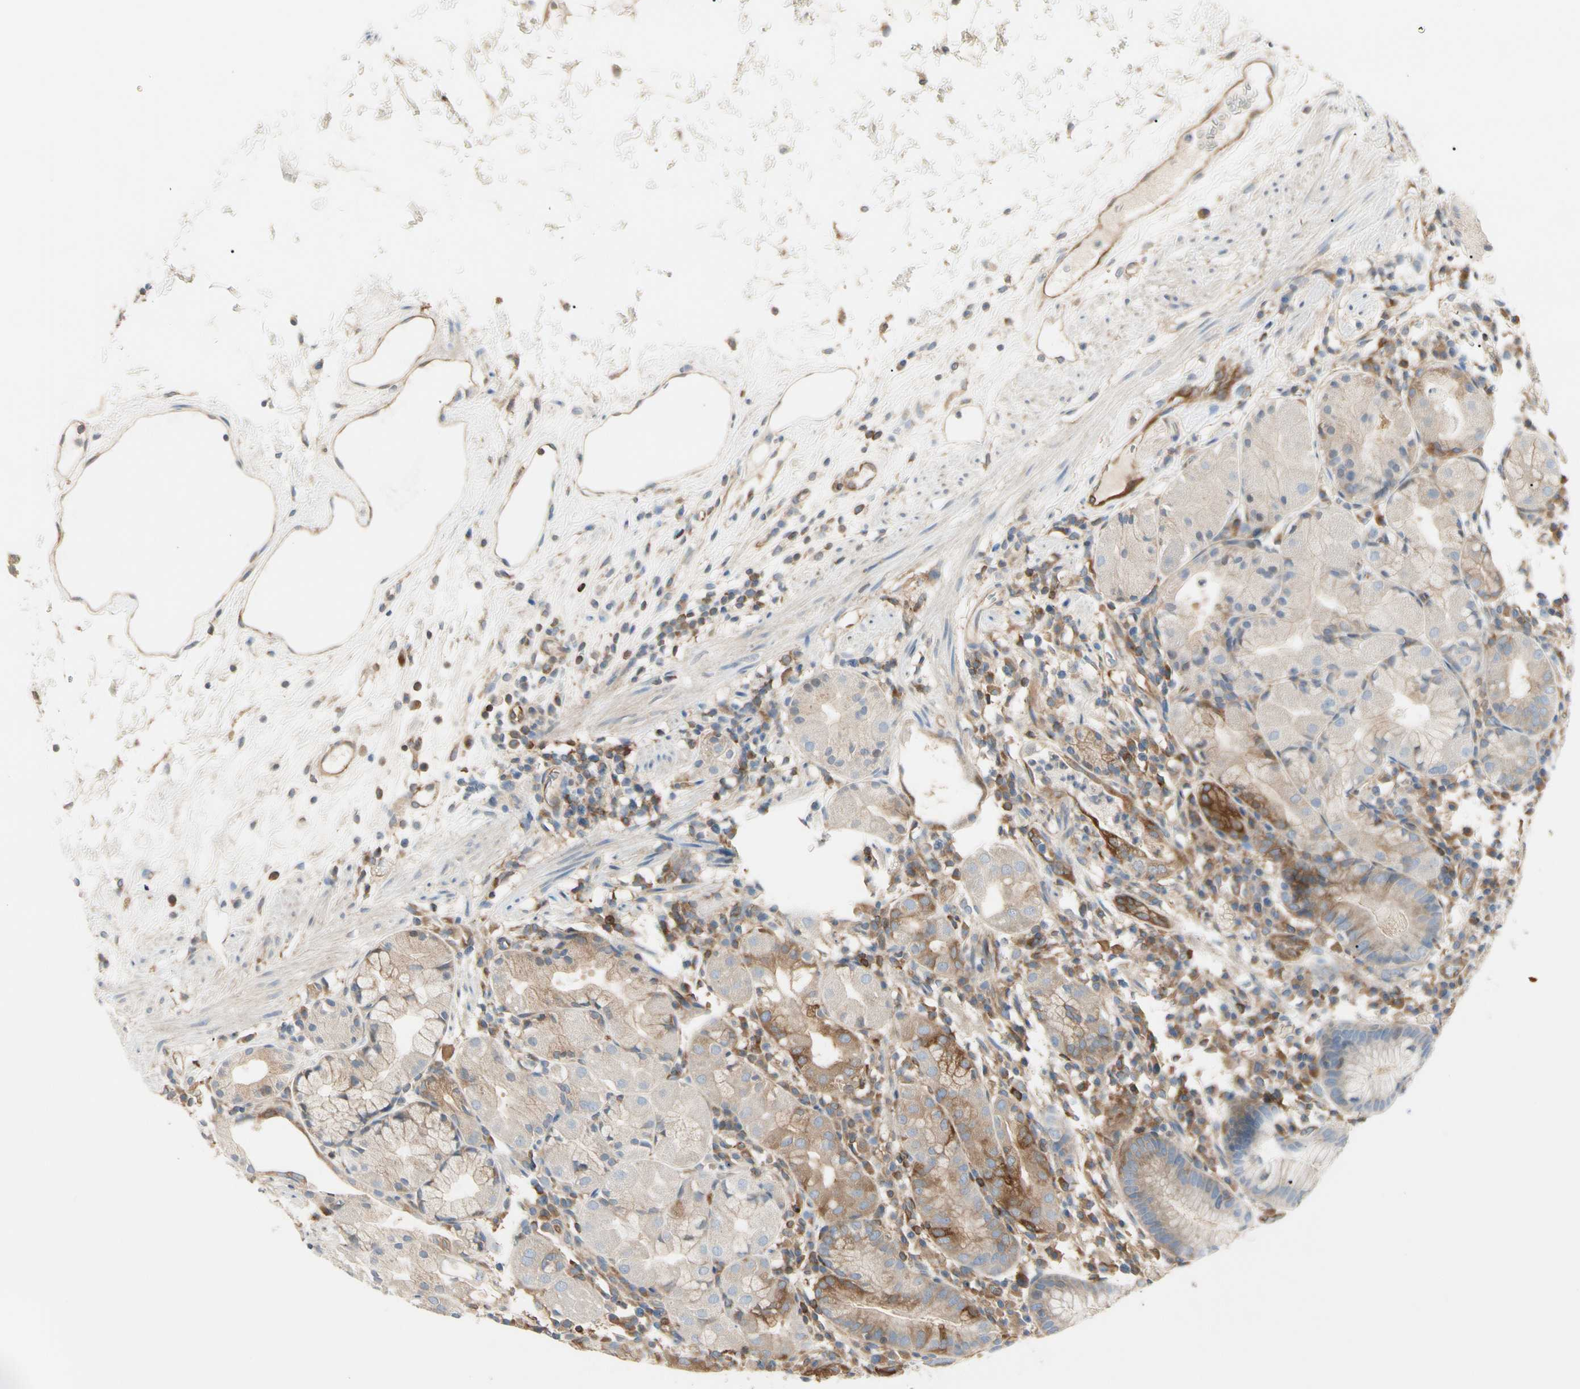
{"staining": {"intensity": "weak", "quantity": "25%-75%", "location": "cytoplasmic/membranous"}, "tissue": "stomach", "cell_type": "Glandular cells", "image_type": "normal", "snomed": [{"axis": "morphology", "description": "Normal tissue, NOS"}, {"axis": "topography", "description": "Stomach"}, {"axis": "topography", "description": "Stomach, lower"}], "caption": "Protein expression analysis of benign human stomach reveals weak cytoplasmic/membranous positivity in about 25%-75% of glandular cells.", "gene": "NFKB2", "patient": {"sex": "female", "age": 75}}